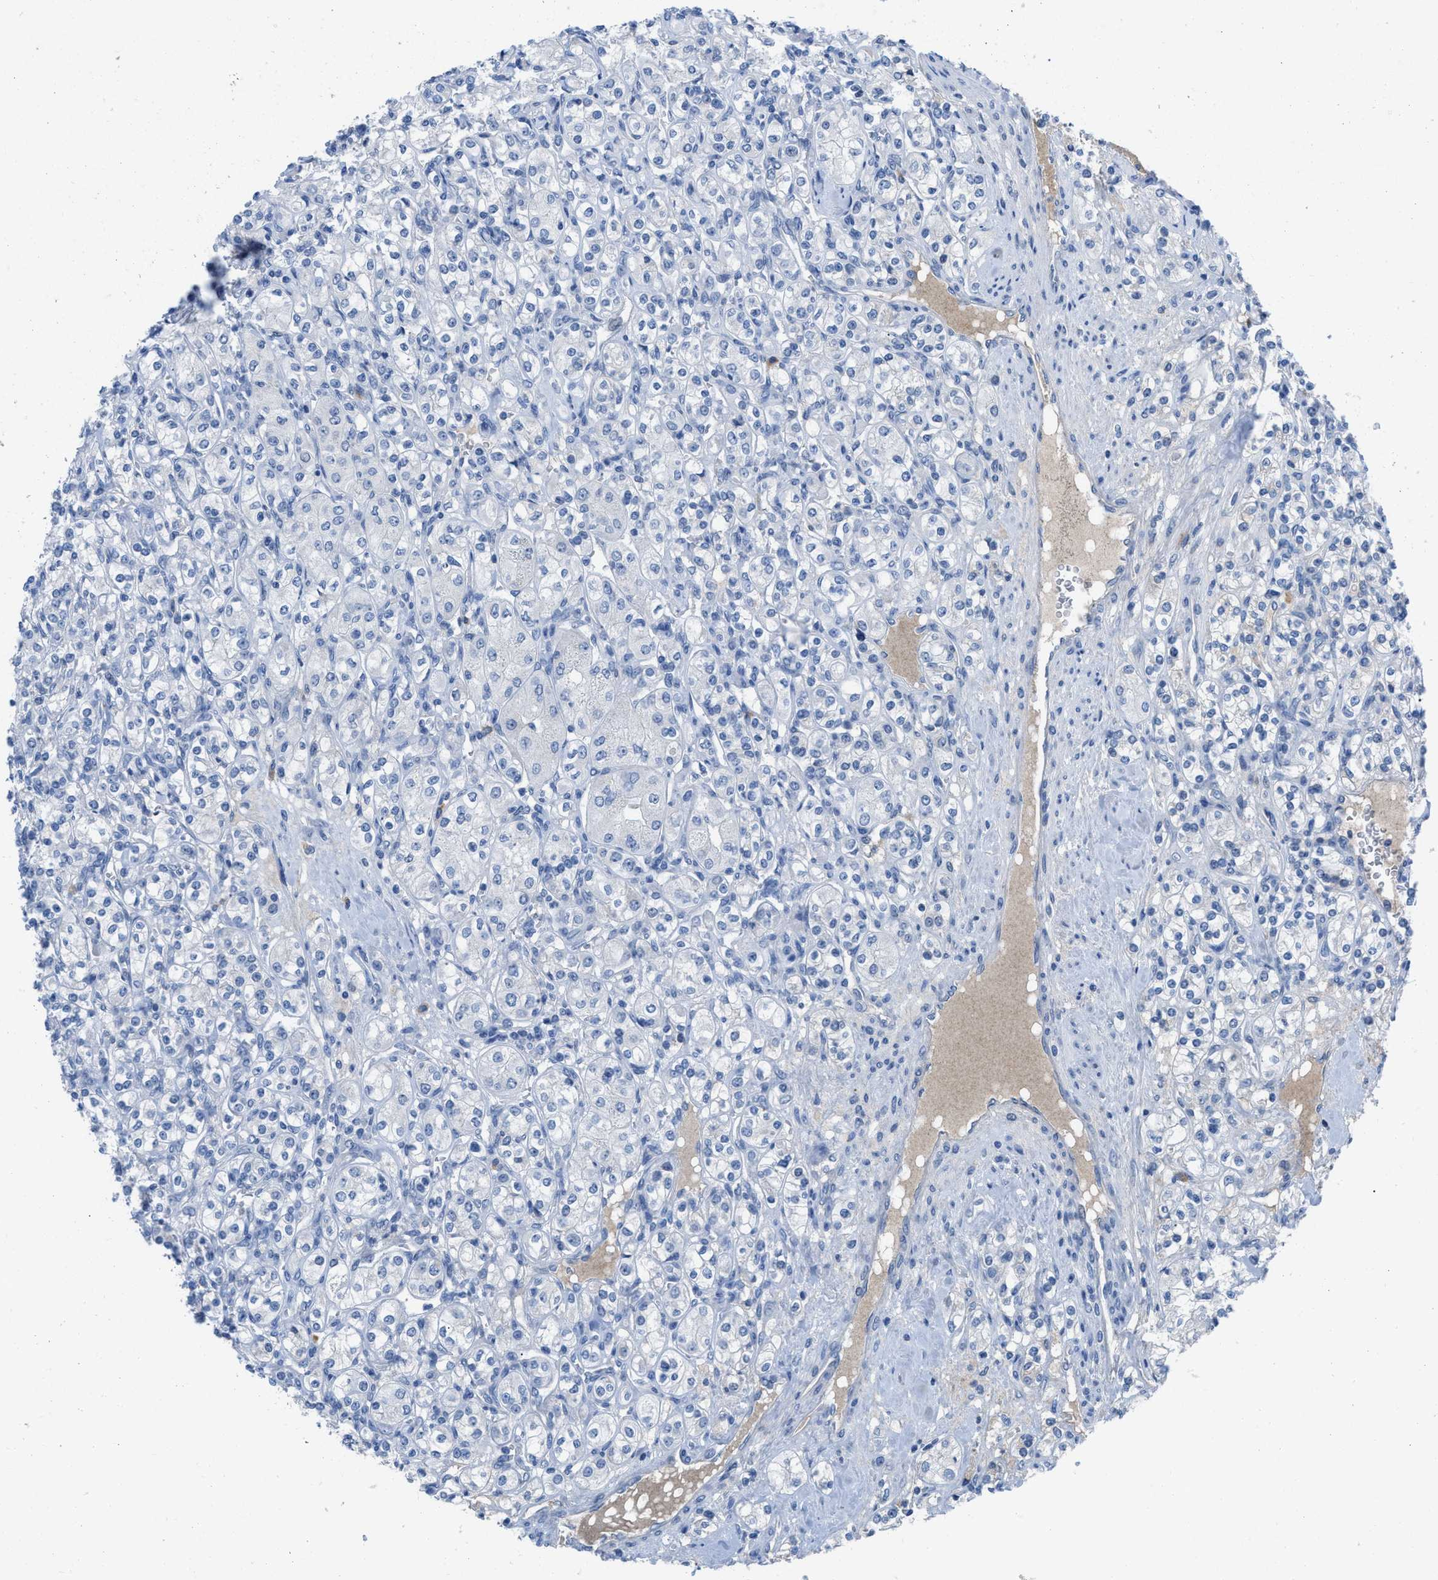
{"staining": {"intensity": "negative", "quantity": "none", "location": "none"}, "tissue": "renal cancer", "cell_type": "Tumor cells", "image_type": "cancer", "snomed": [{"axis": "morphology", "description": "Adenocarcinoma, NOS"}, {"axis": "topography", "description": "Kidney"}], "caption": "IHC micrograph of human renal cancer (adenocarcinoma) stained for a protein (brown), which shows no staining in tumor cells.", "gene": "HPX", "patient": {"sex": "male", "age": 77}}